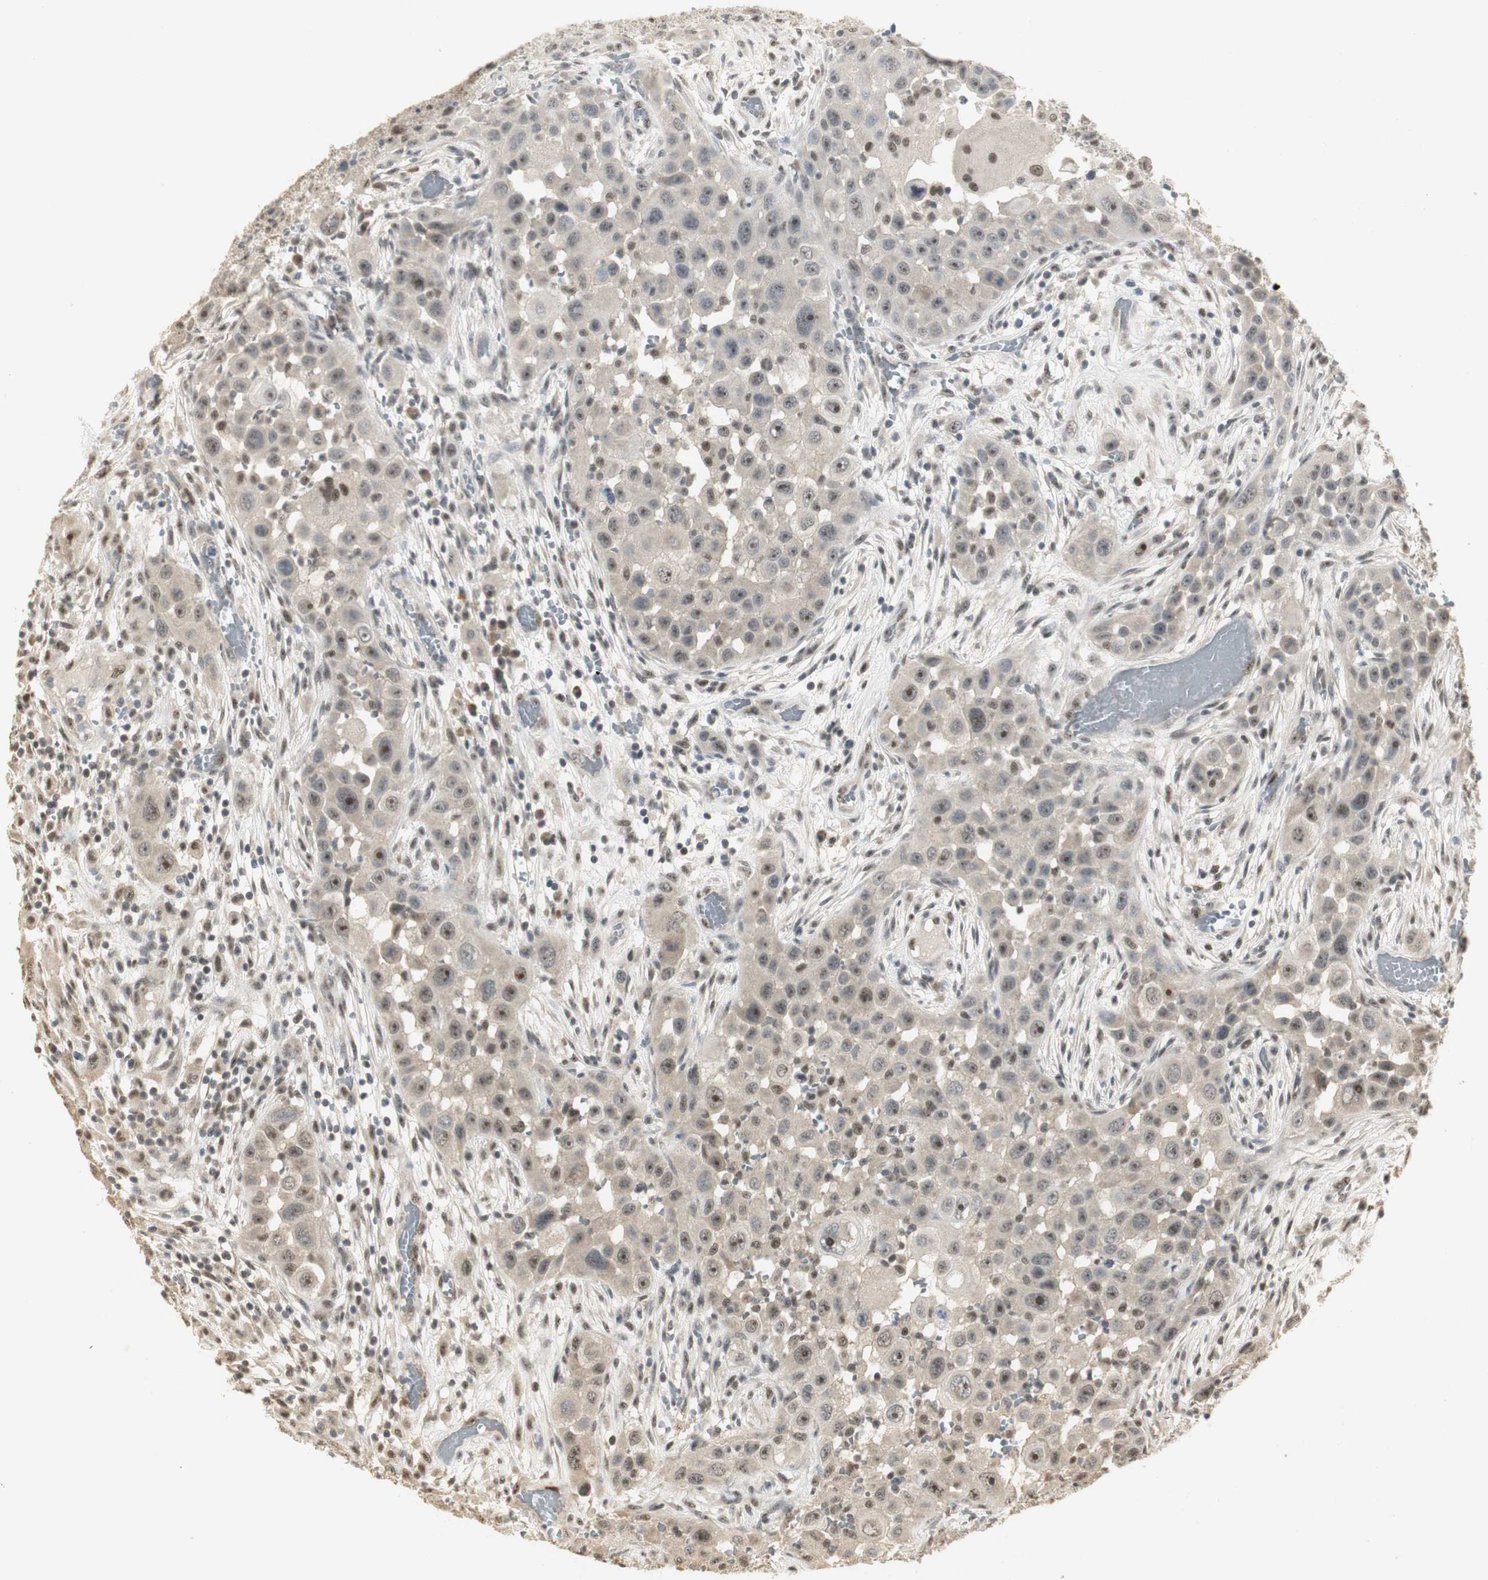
{"staining": {"intensity": "weak", "quantity": "25%-75%", "location": "cytoplasmic/membranous,nuclear"}, "tissue": "head and neck cancer", "cell_type": "Tumor cells", "image_type": "cancer", "snomed": [{"axis": "morphology", "description": "Carcinoma, NOS"}, {"axis": "topography", "description": "Head-Neck"}], "caption": "Immunohistochemistry (DAB) staining of human carcinoma (head and neck) exhibits weak cytoplasmic/membranous and nuclear protein expression in approximately 25%-75% of tumor cells.", "gene": "ELOA", "patient": {"sex": "male", "age": 87}}